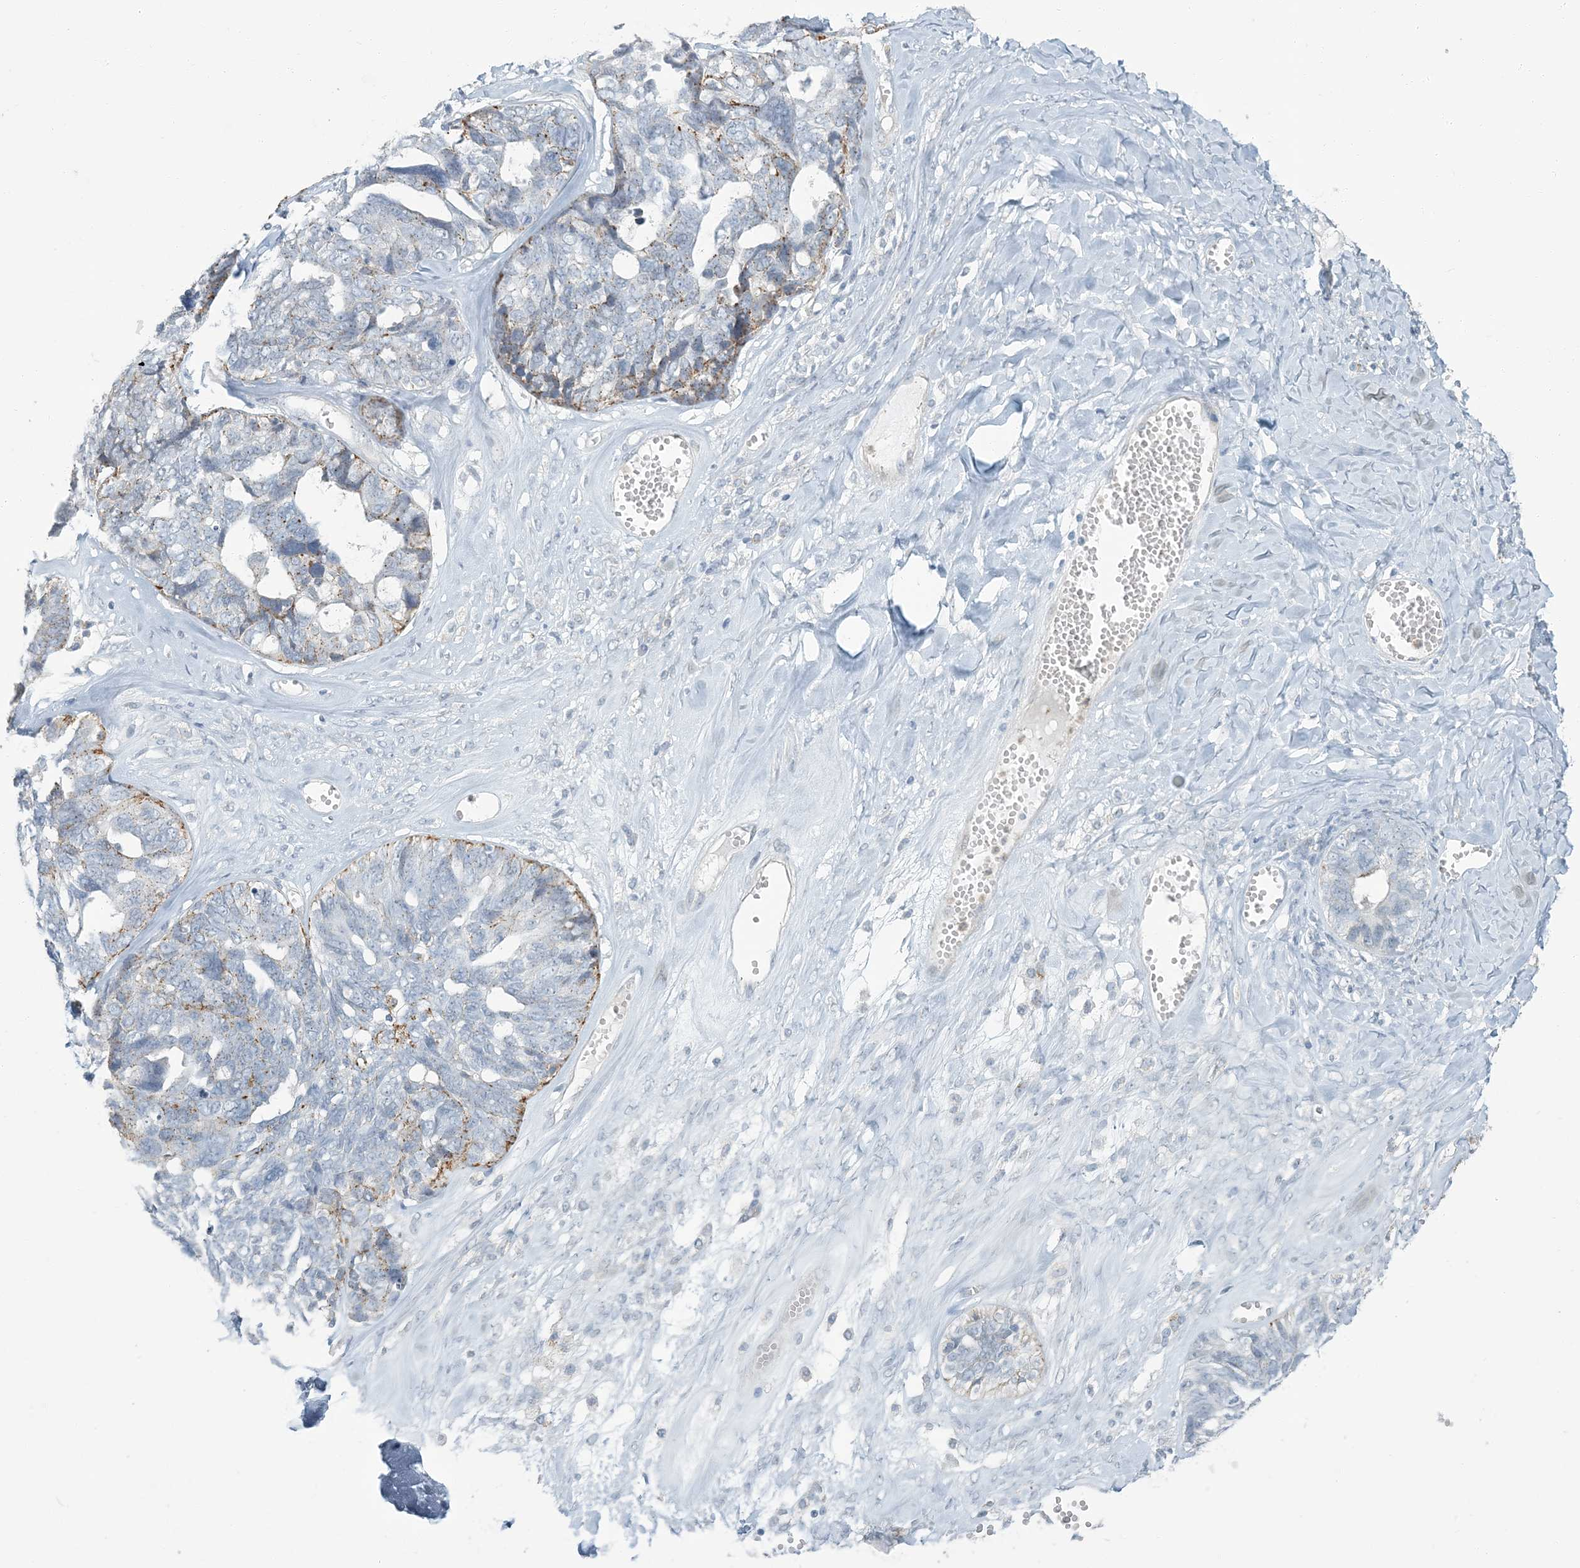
{"staining": {"intensity": "negative", "quantity": "none", "location": "none"}, "tissue": "ovarian cancer", "cell_type": "Tumor cells", "image_type": "cancer", "snomed": [{"axis": "morphology", "description": "Cystadenocarcinoma, serous, NOS"}, {"axis": "topography", "description": "Ovary"}], "caption": "Human ovarian cancer (serous cystadenocarcinoma) stained for a protein using immunohistochemistry shows no positivity in tumor cells.", "gene": "EPHA4", "patient": {"sex": "female", "age": 79}}